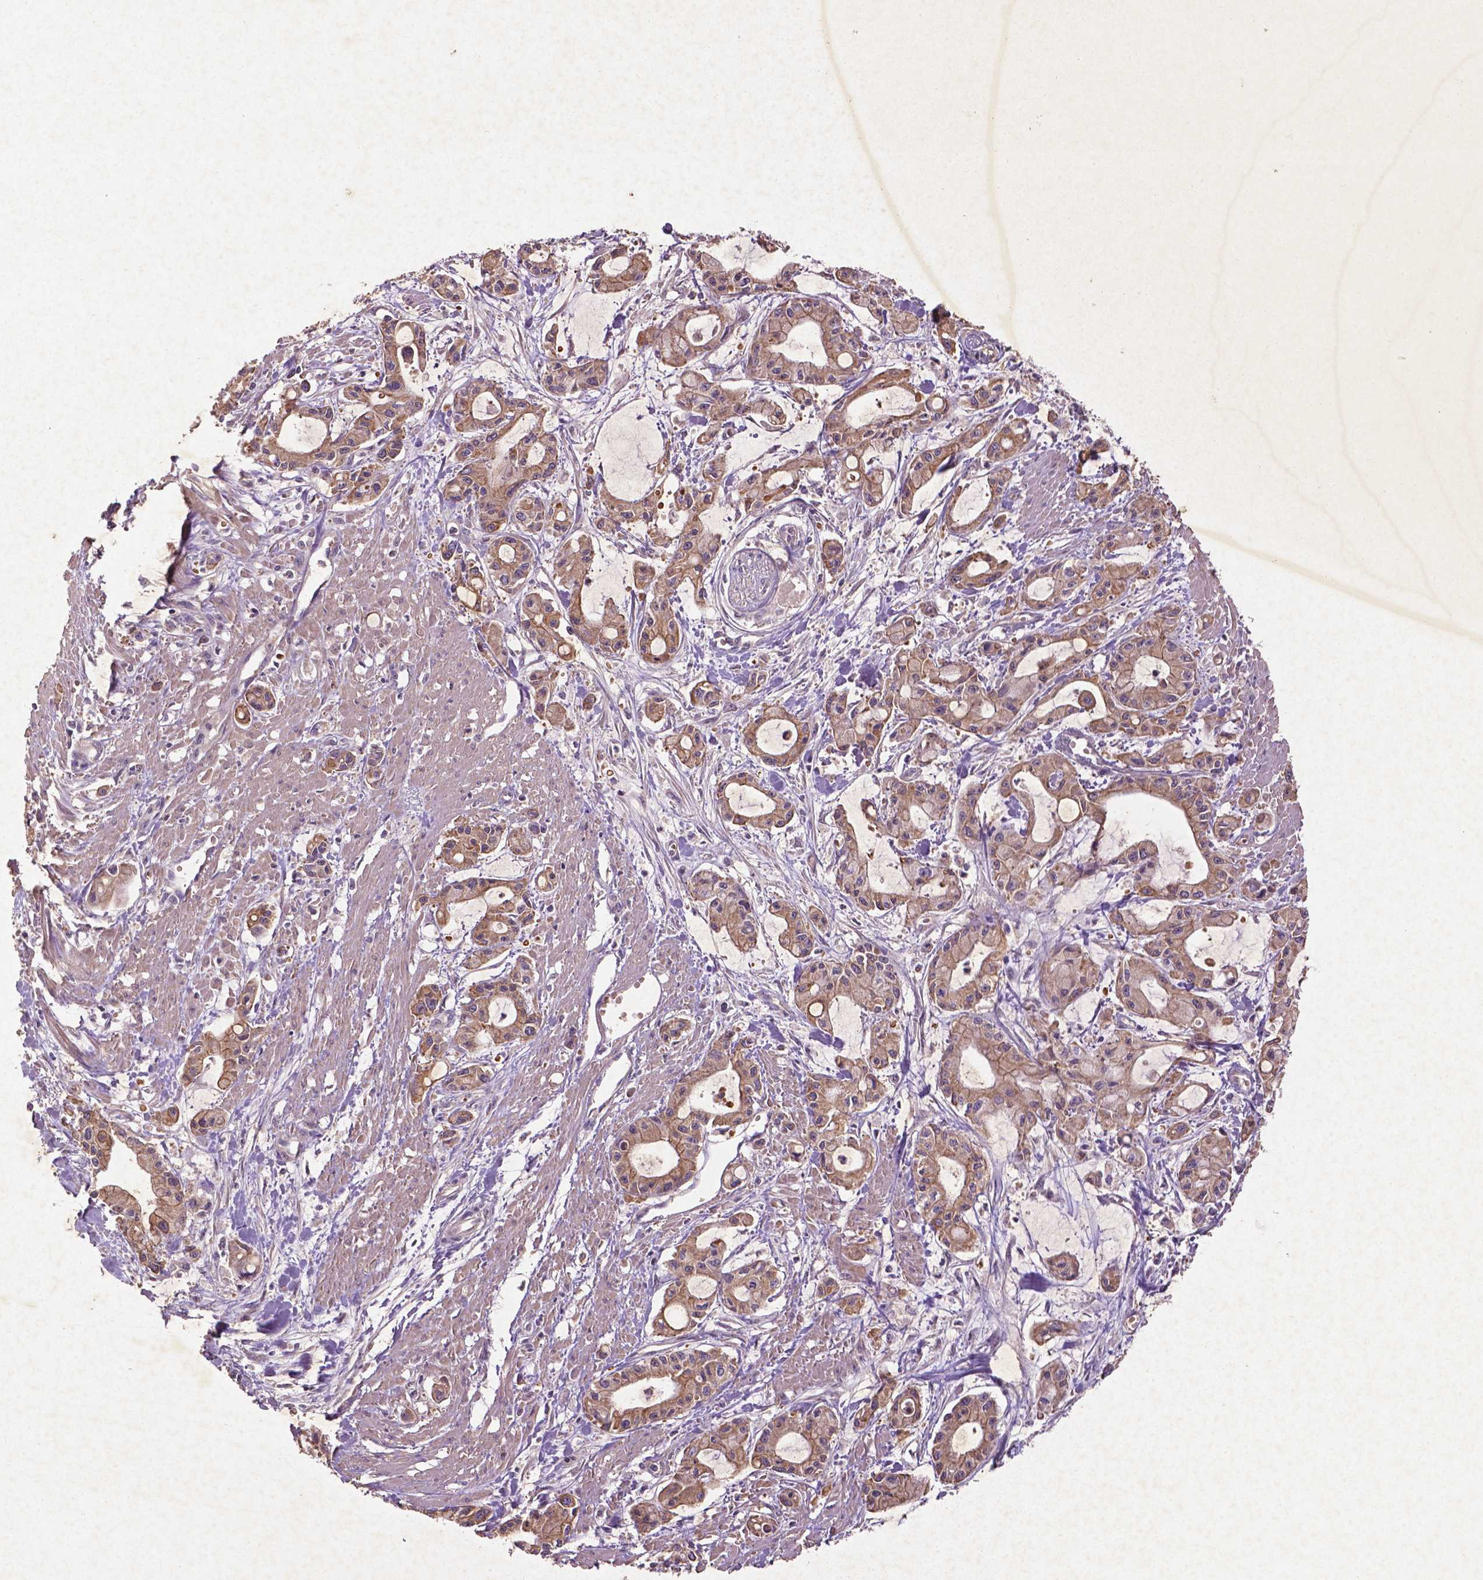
{"staining": {"intensity": "moderate", "quantity": ">75%", "location": "cytoplasmic/membranous"}, "tissue": "pancreatic cancer", "cell_type": "Tumor cells", "image_type": "cancer", "snomed": [{"axis": "morphology", "description": "Adenocarcinoma, NOS"}, {"axis": "topography", "description": "Pancreas"}], "caption": "This is a histology image of IHC staining of pancreatic cancer, which shows moderate staining in the cytoplasmic/membranous of tumor cells.", "gene": "COQ2", "patient": {"sex": "male", "age": 48}}